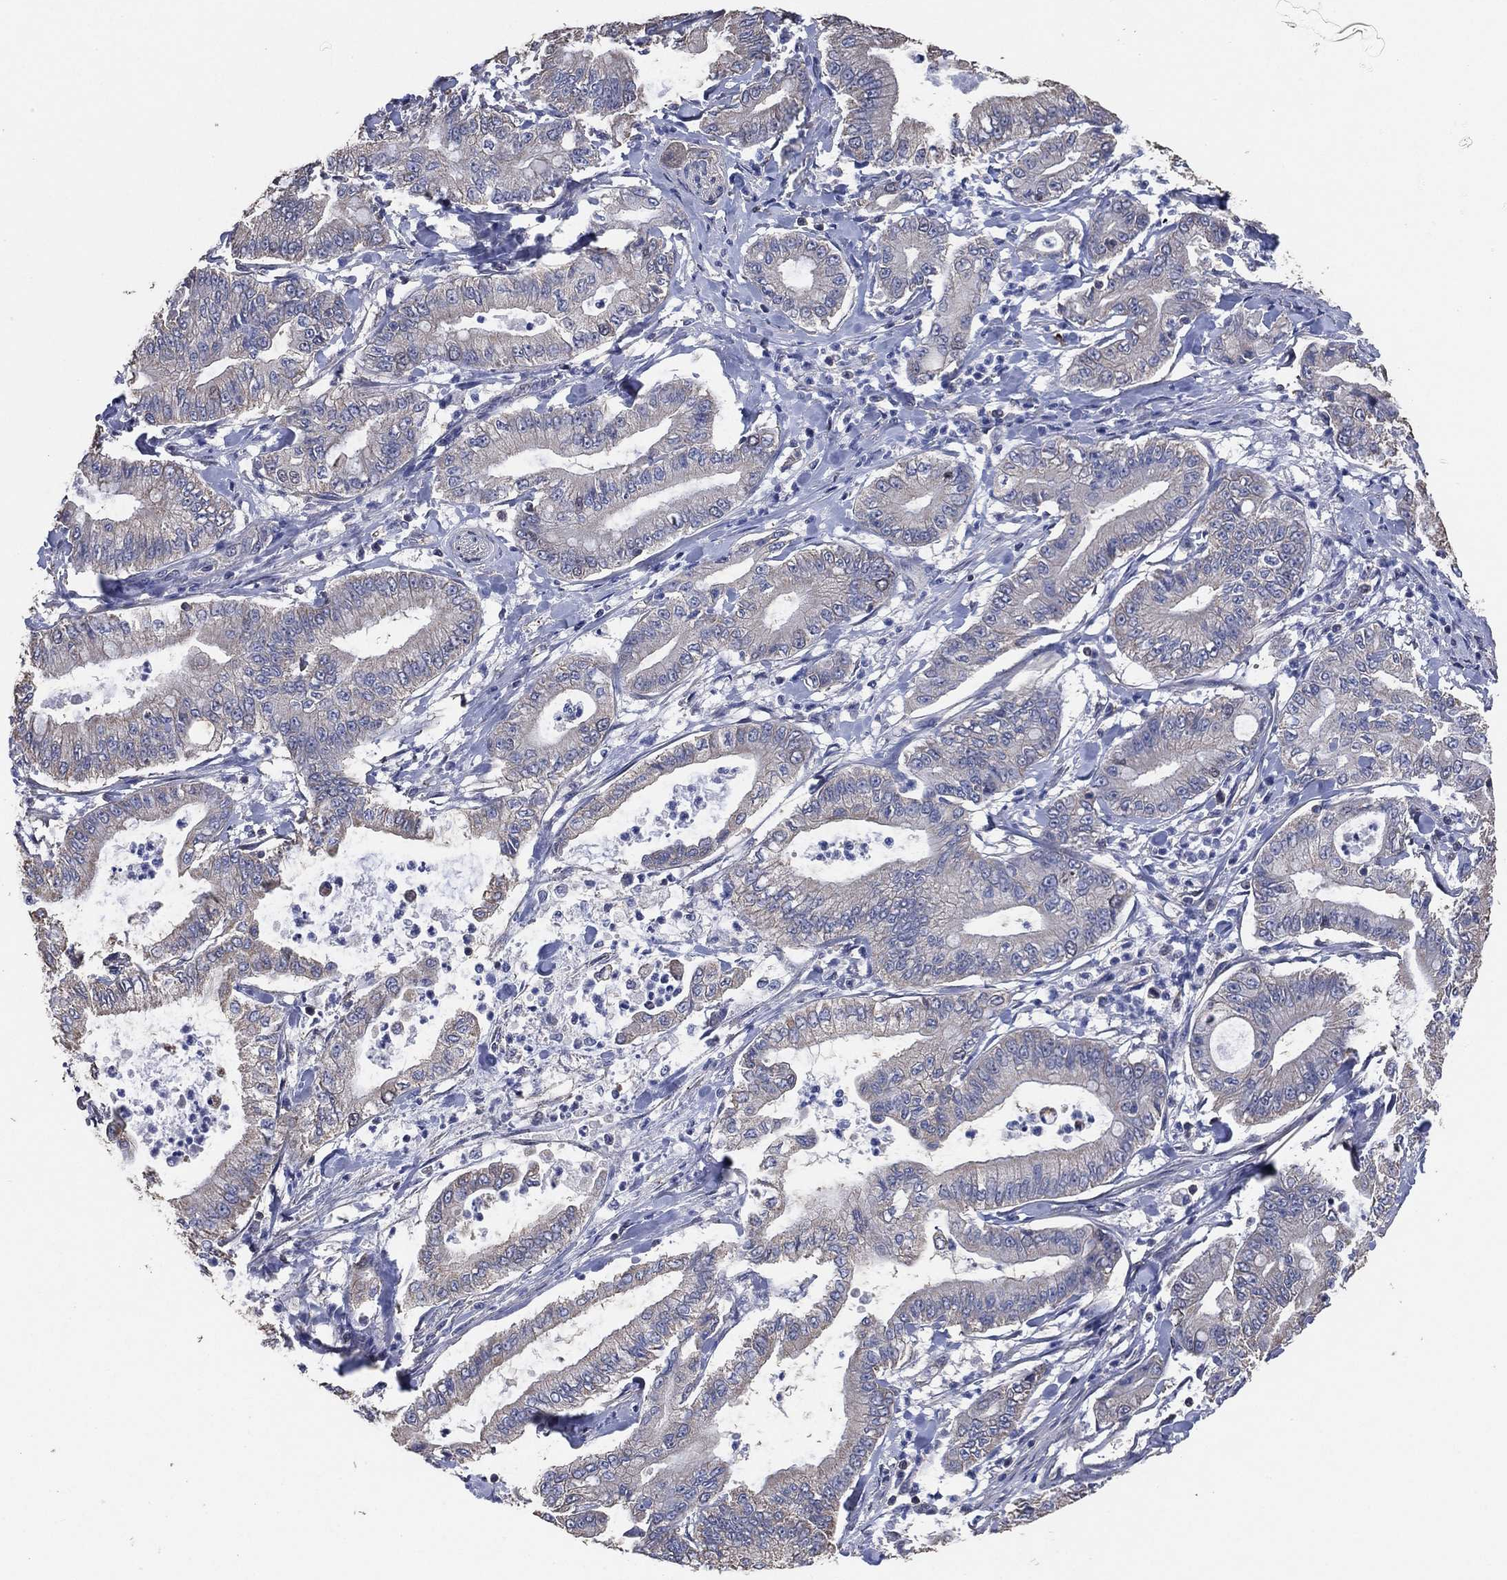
{"staining": {"intensity": "negative", "quantity": "none", "location": "none"}, "tissue": "pancreatic cancer", "cell_type": "Tumor cells", "image_type": "cancer", "snomed": [{"axis": "morphology", "description": "Adenocarcinoma, NOS"}, {"axis": "topography", "description": "Pancreas"}], "caption": "IHC of pancreatic cancer (adenocarcinoma) shows no positivity in tumor cells.", "gene": "KLK5", "patient": {"sex": "male", "age": 71}}